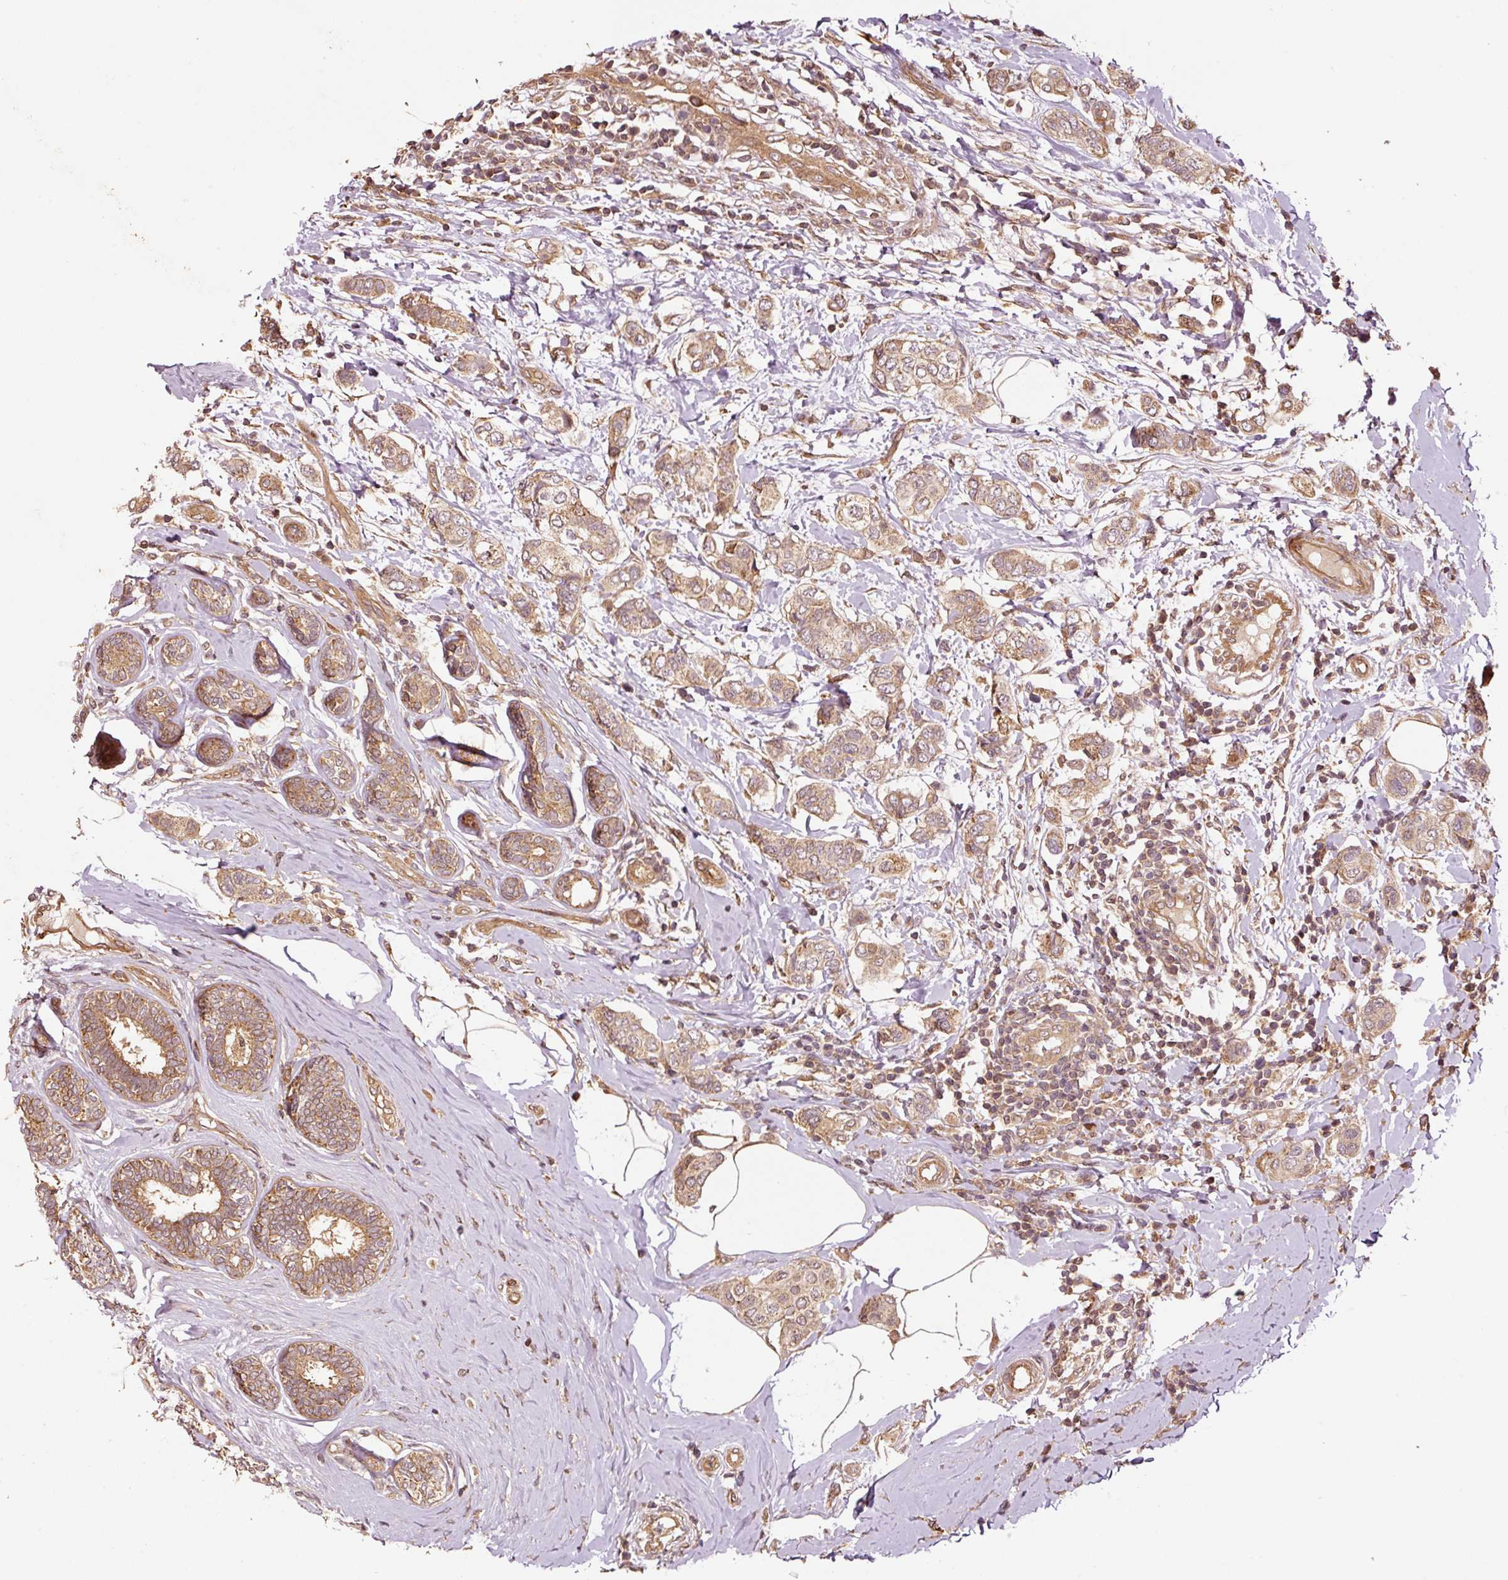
{"staining": {"intensity": "moderate", "quantity": ">75%", "location": "cytoplasmic/membranous"}, "tissue": "breast cancer", "cell_type": "Tumor cells", "image_type": "cancer", "snomed": [{"axis": "morphology", "description": "Lobular carcinoma"}, {"axis": "topography", "description": "Breast"}], "caption": "Moderate cytoplasmic/membranous staining is present in about >75% of tumor cells in breast cancer.", "gene": "OXER1", "patient": {"sex": "female", "age": 51}}